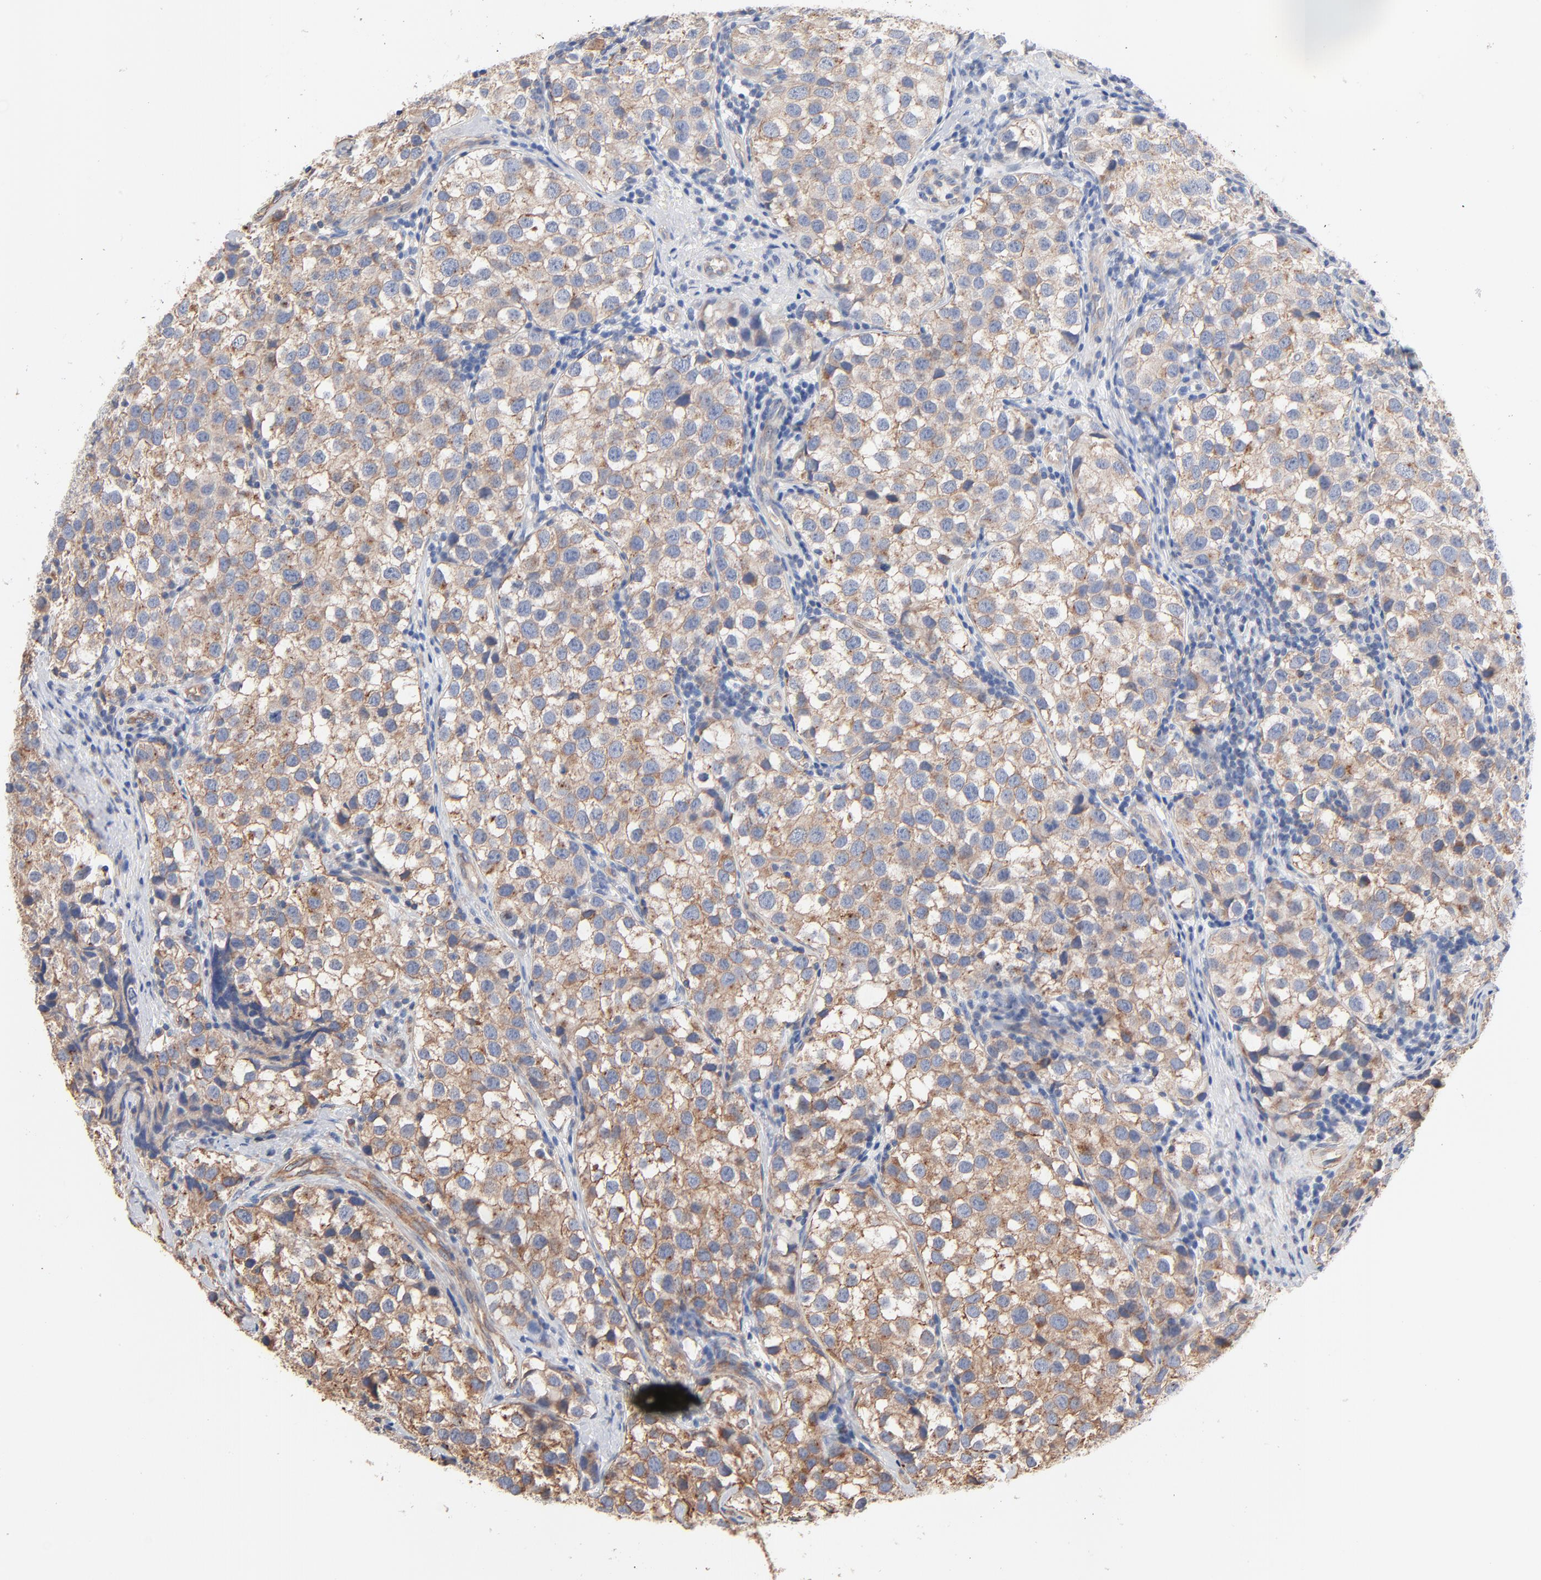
{"staining": {"intensity": "weak", "quantity": ">75%", "location": "cytoplasmic/membranous"}, "tissue": "testis cancer", "cell_type": "Tumor cells", "image_type": "cancer", "snomed": [{"axis": "morphology", "description": "Seminoma, NOS"}, {"axis": "topography", "description": "Testis"}], "caption": "IHC of human testis seminoma reveals low levels of weak cytoplasmic/membranous expression in approximately >75% of tumor cells.", "gene": "ABCD4", "patient": {"sex": "male", "age": 39}}